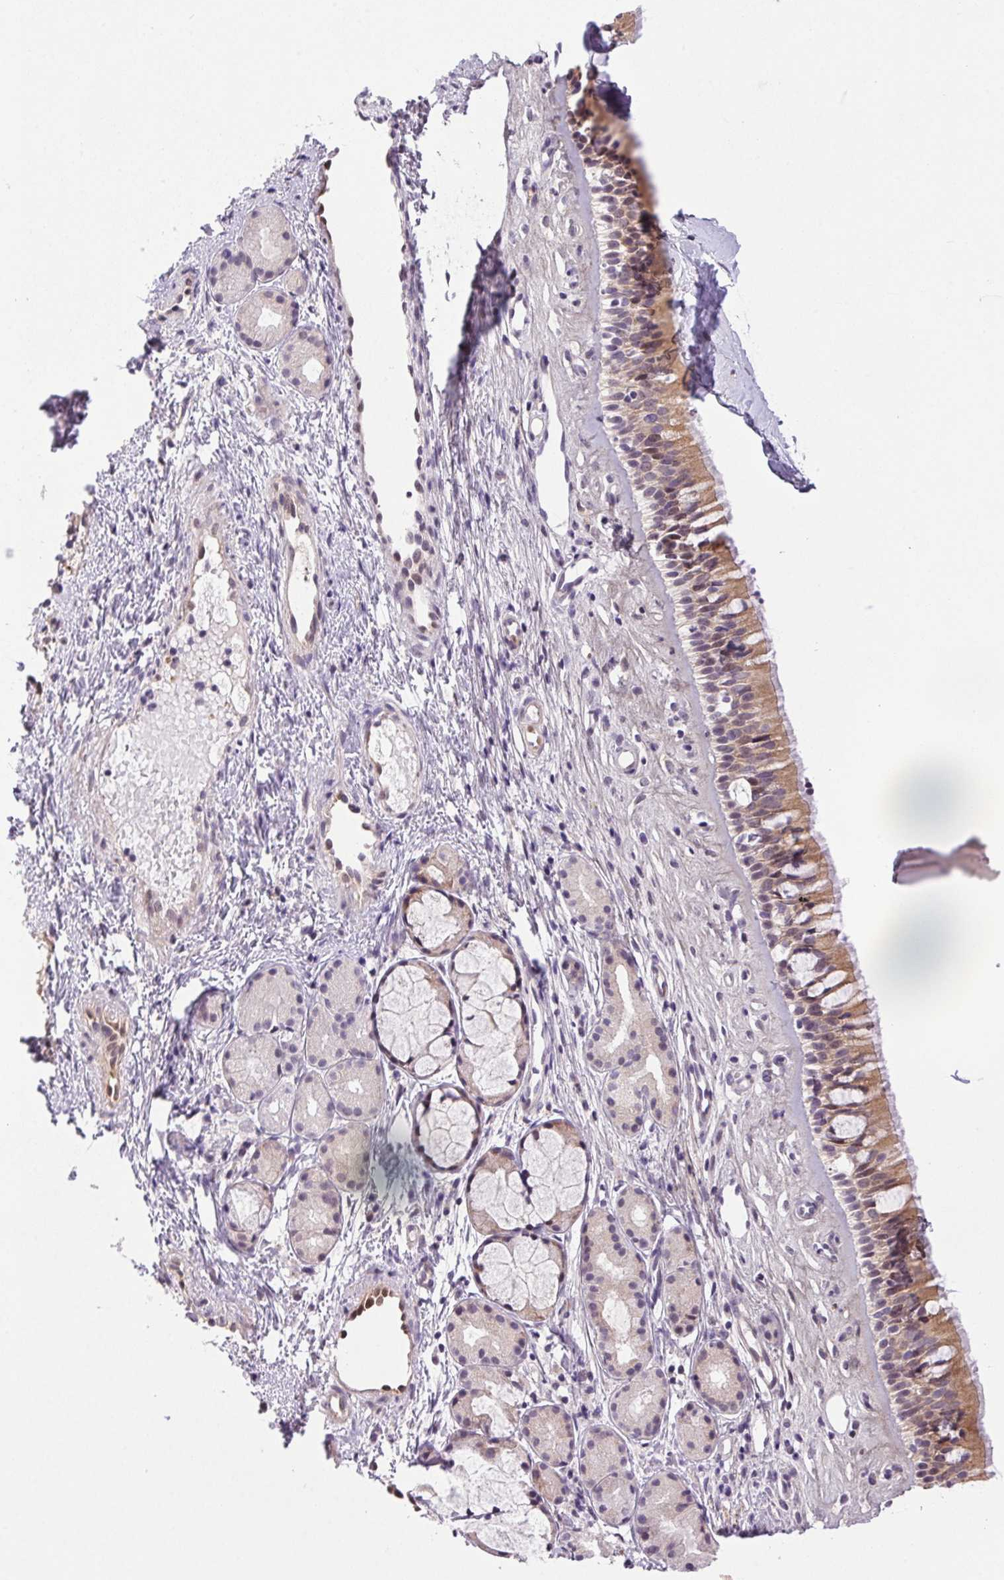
{"staining": {"intensity": "moderate", "quantity": "25%-75%", "location": "cytoplasmic/membranous"}, "tissue": "nasopharynx", "cell_type": "Respiratory epithelial cells", "image_type": "normal", "snomed": [{"axis": "morphology", "description": "Normal tissue, NOS"}, {"axis": "topography", "description": "Nasopharynx"}], "caption": "Immunohistochemistry (IHC) (DAB) staining of benign nasopharynx displays moderate cytoplasmic/membranous protein staining in about 25%-75% of respiratory epithelial cells.", "gene": "LRRTM1", "patient": {"sex": "female", "age": 52}}